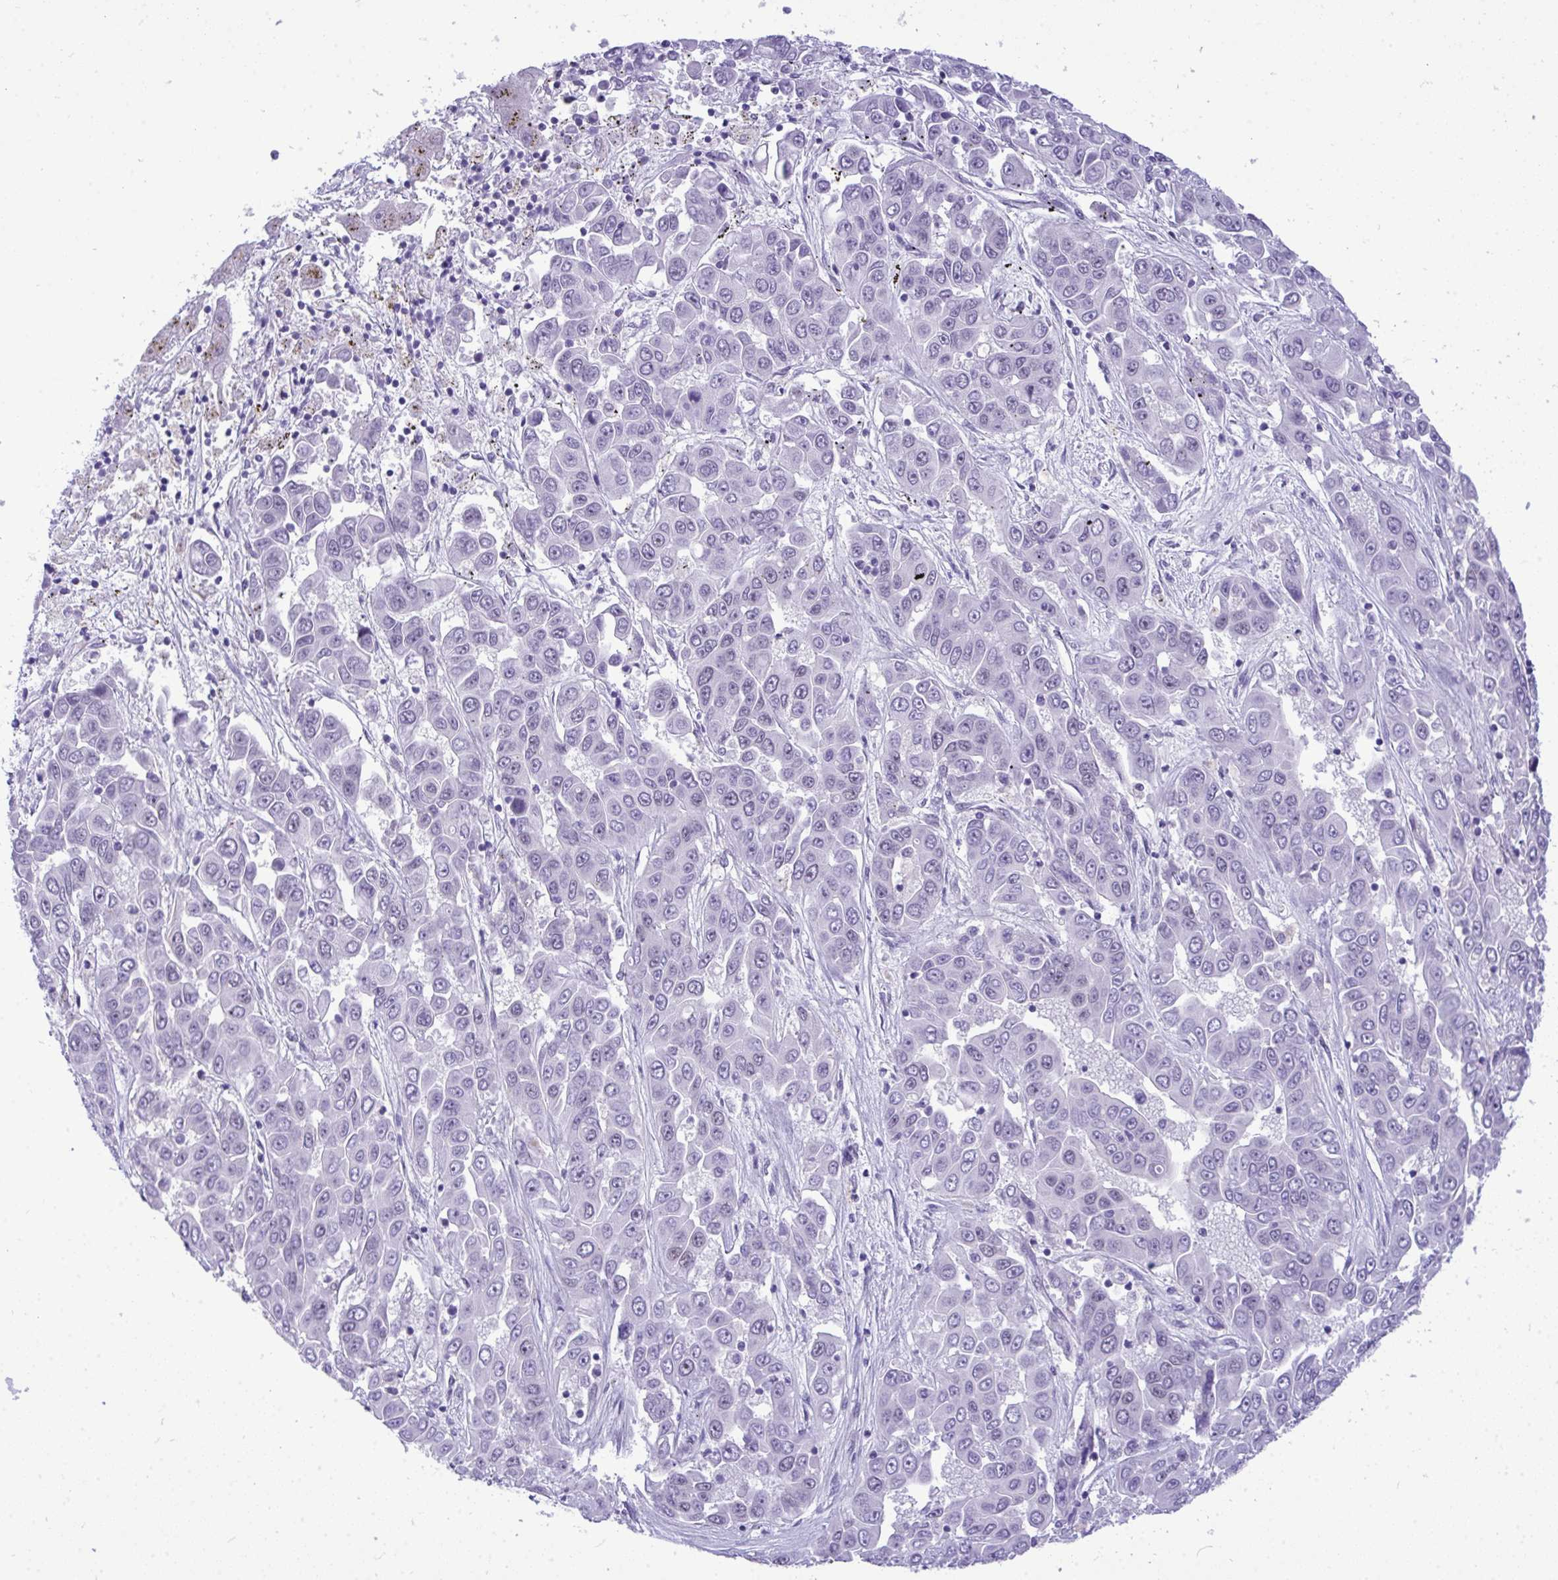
{"staining": {"intensity": "negative", "quantity": "none", "location": "none"}, "tissue": "liver cancer", "cell_type": "Tumor cells", "image_type": "cancer", "snomed": [{"axis": "morphology", "description": "Cholangiocarcinoma"}, {"axis": "topography", "description": "Liver"}], "caption": "Liver cancer stained for a protein using immunohistochemistry (IHC) exhibits no staining tumor cells.", "gene": "TEAD4", "patient": {"sex": "female", "age": 52}}